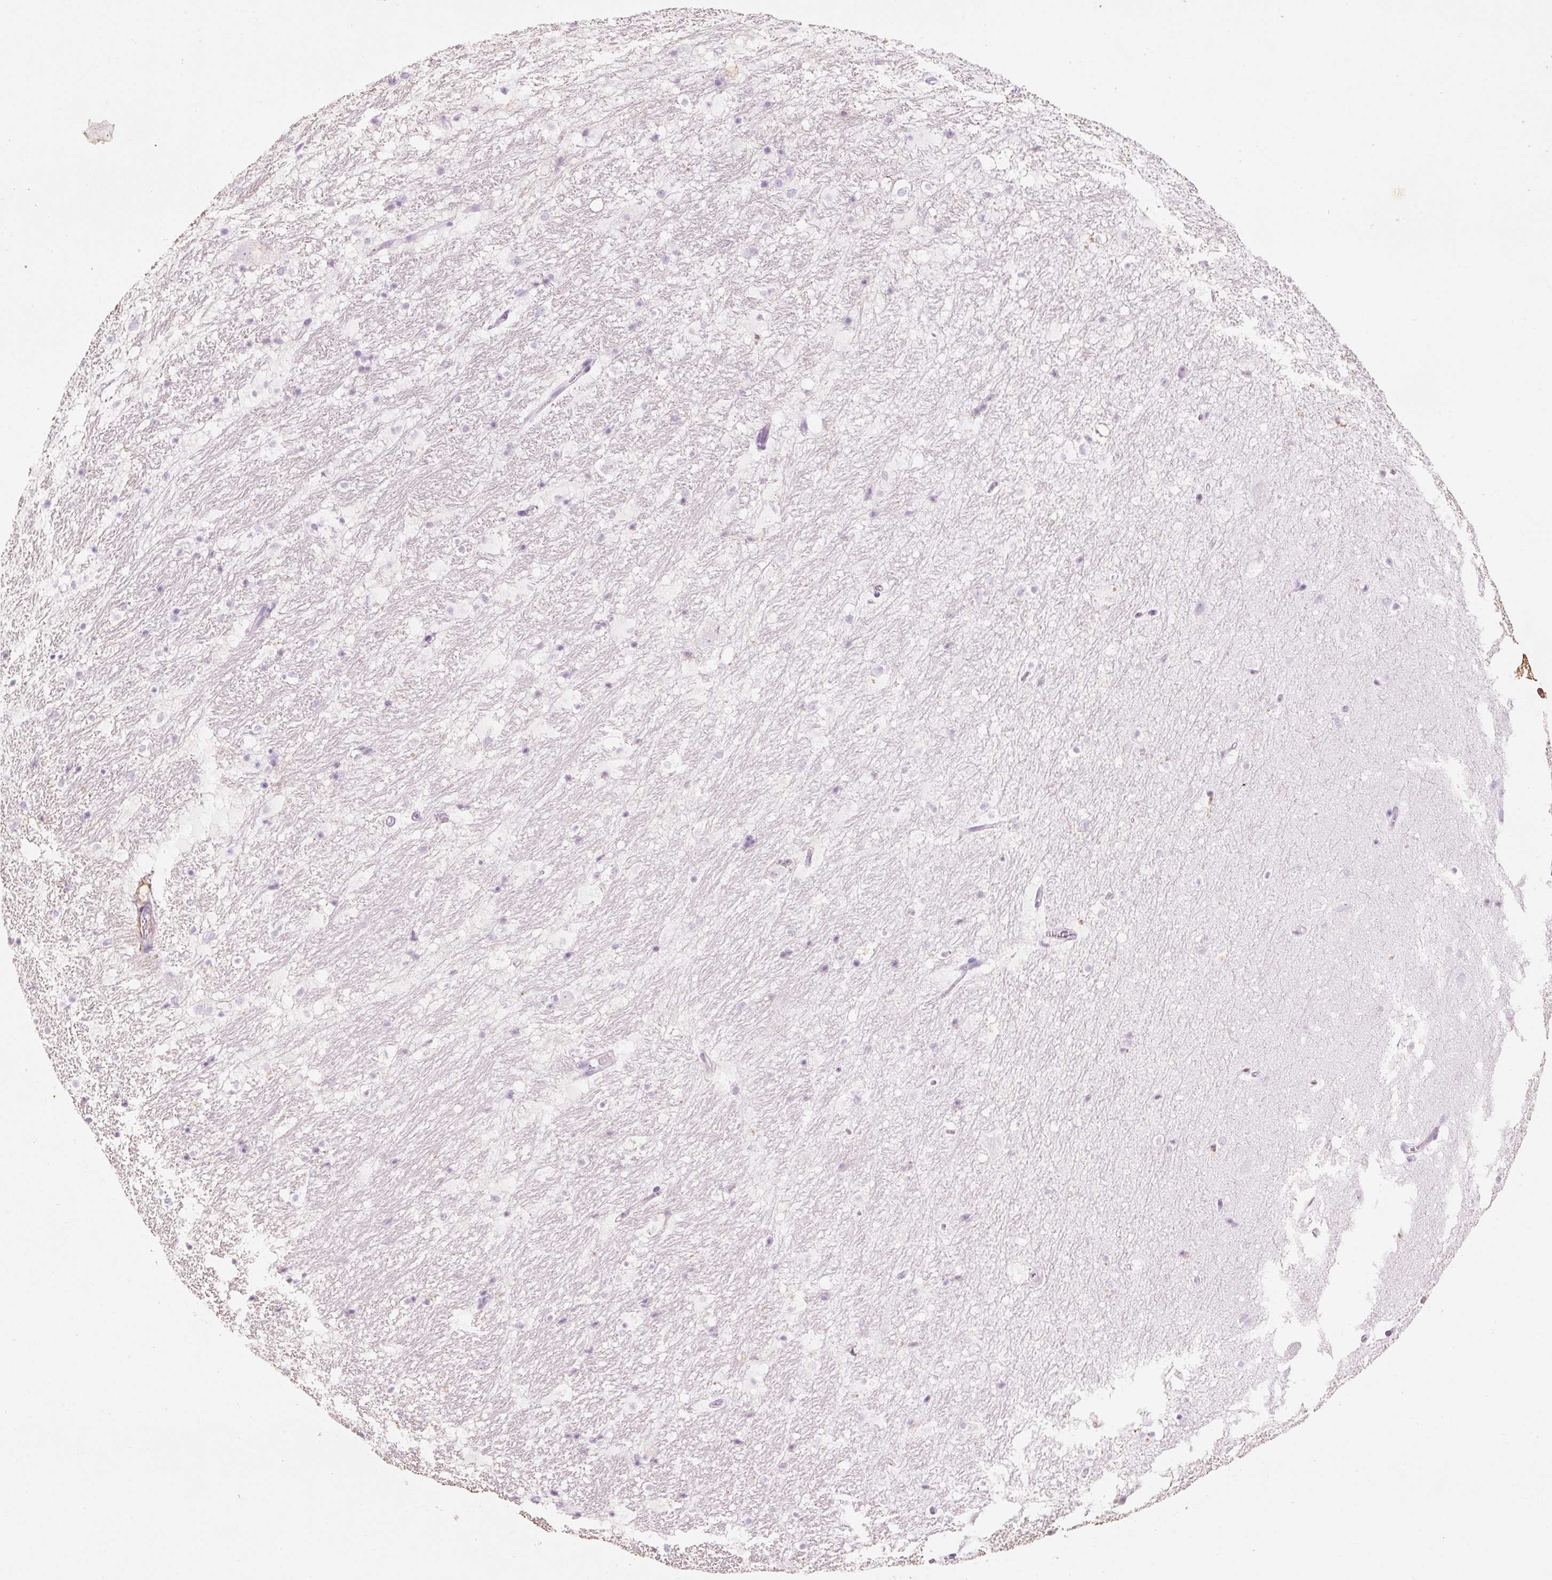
{"staining": {"intensity": "negative", "quantity": "none", "location": "none"}, "tissue": "hippocampus", "cell_type": "Glial cells", "image_type": "normal", "snomed": [{"axis": "morphology", "description": "Normal tissue, NOS"}, {"axis": "topography", "description": "Hippocampus"}], "caption": "Immunohistochemistry image of unremarkable human hippocampus stained for a protein (brown), which reveals no expression in glial cells.", "gene": "MFAP4", "patient": {"sex": "male", "age": 37}}